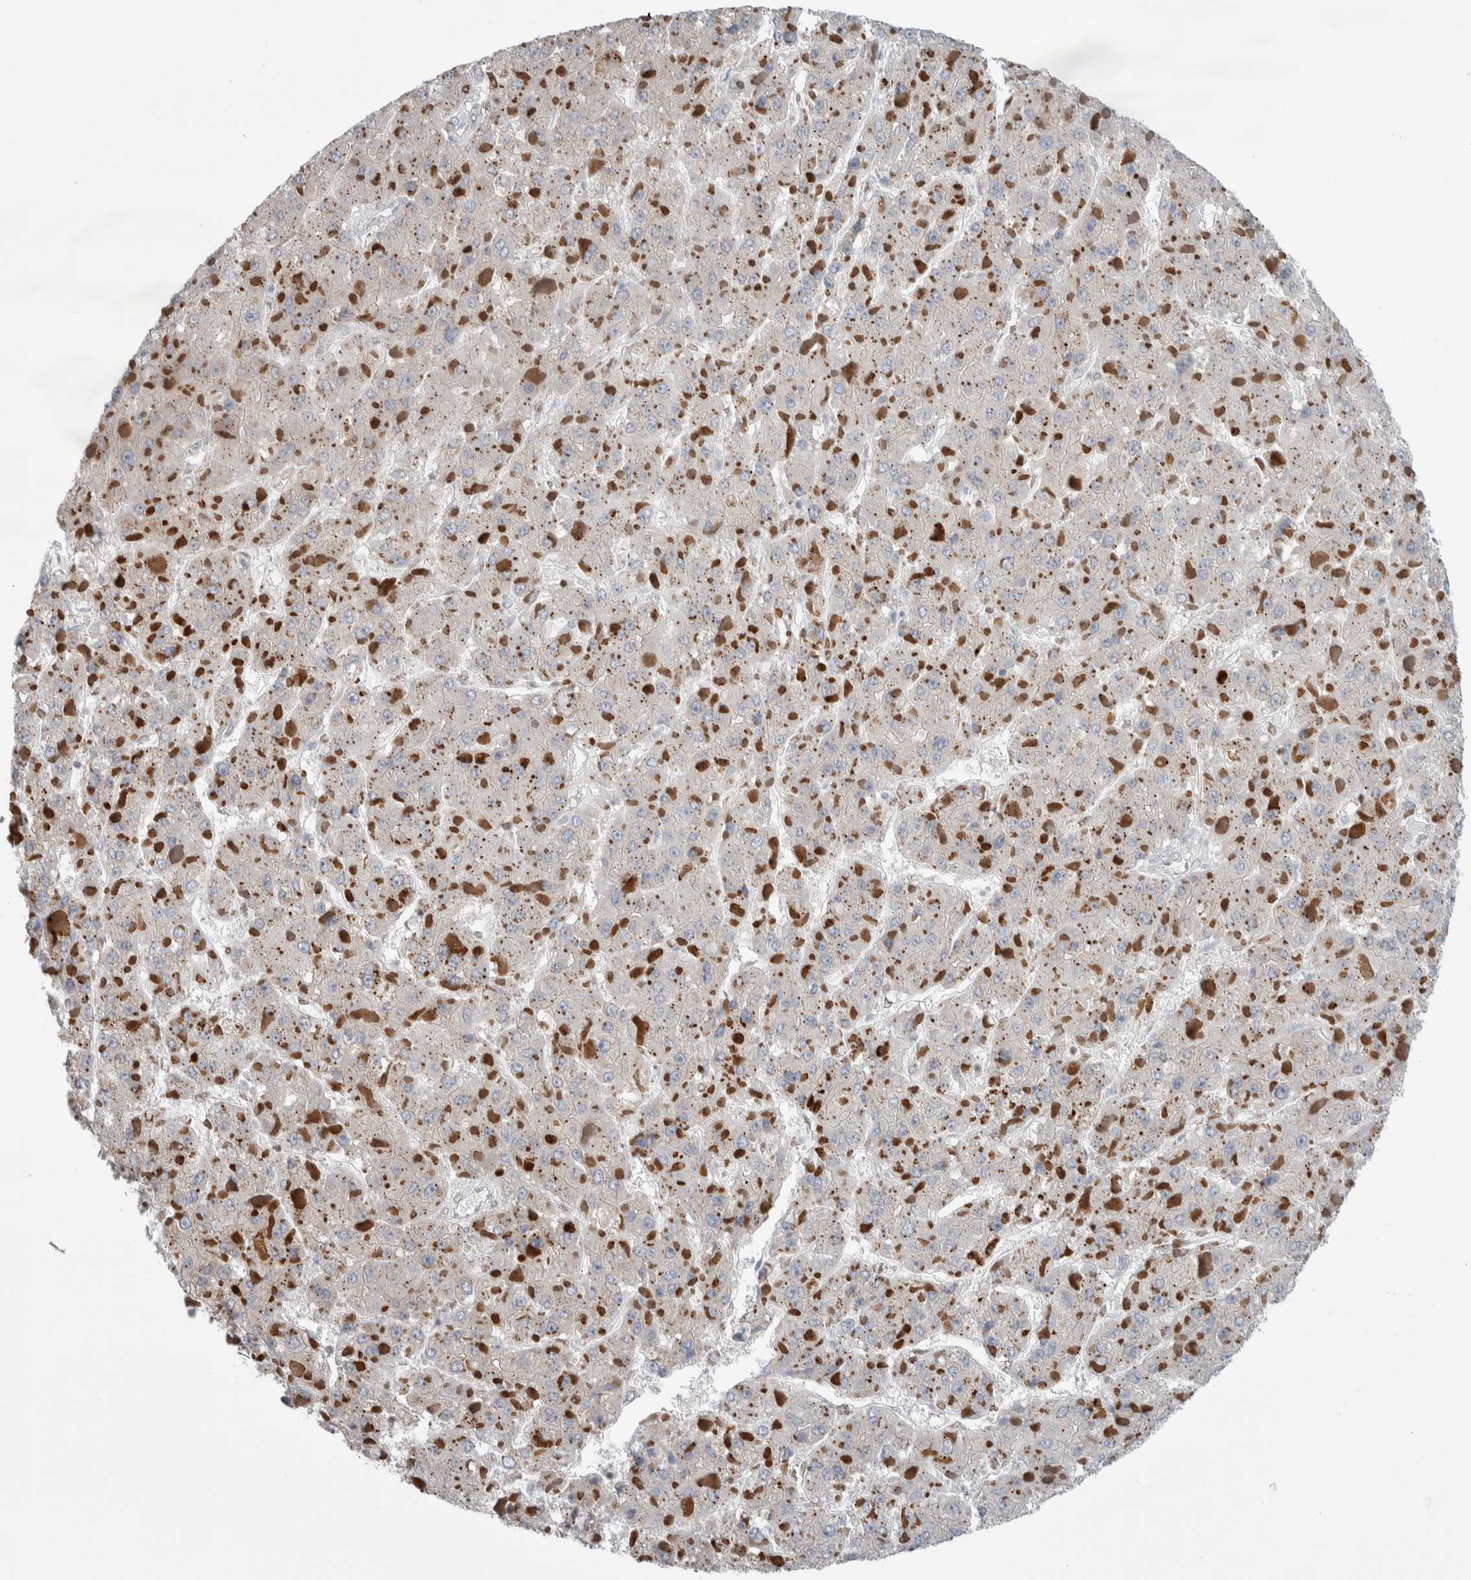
{"staining": {"intensity": "negative", "quantity": "none", "location": "none"}, "tissue": "liver cancer", "cell_type": "Tumor cells", "image_type": "cancer", "snomed": [{"axis": "morphology", "description": "Carcinoma, Hepatocellular, NOS"}, {"axis": "topography", "description": "Liver"}], "caption": "There is no significant expression in tumor cells of liver cancer. (DAB (3,3'-diaminobenzidine) immunohistochemistry, high magnification).", "gene": "TAX1BP1", "patient": {"sex": "female", "age": 73}}